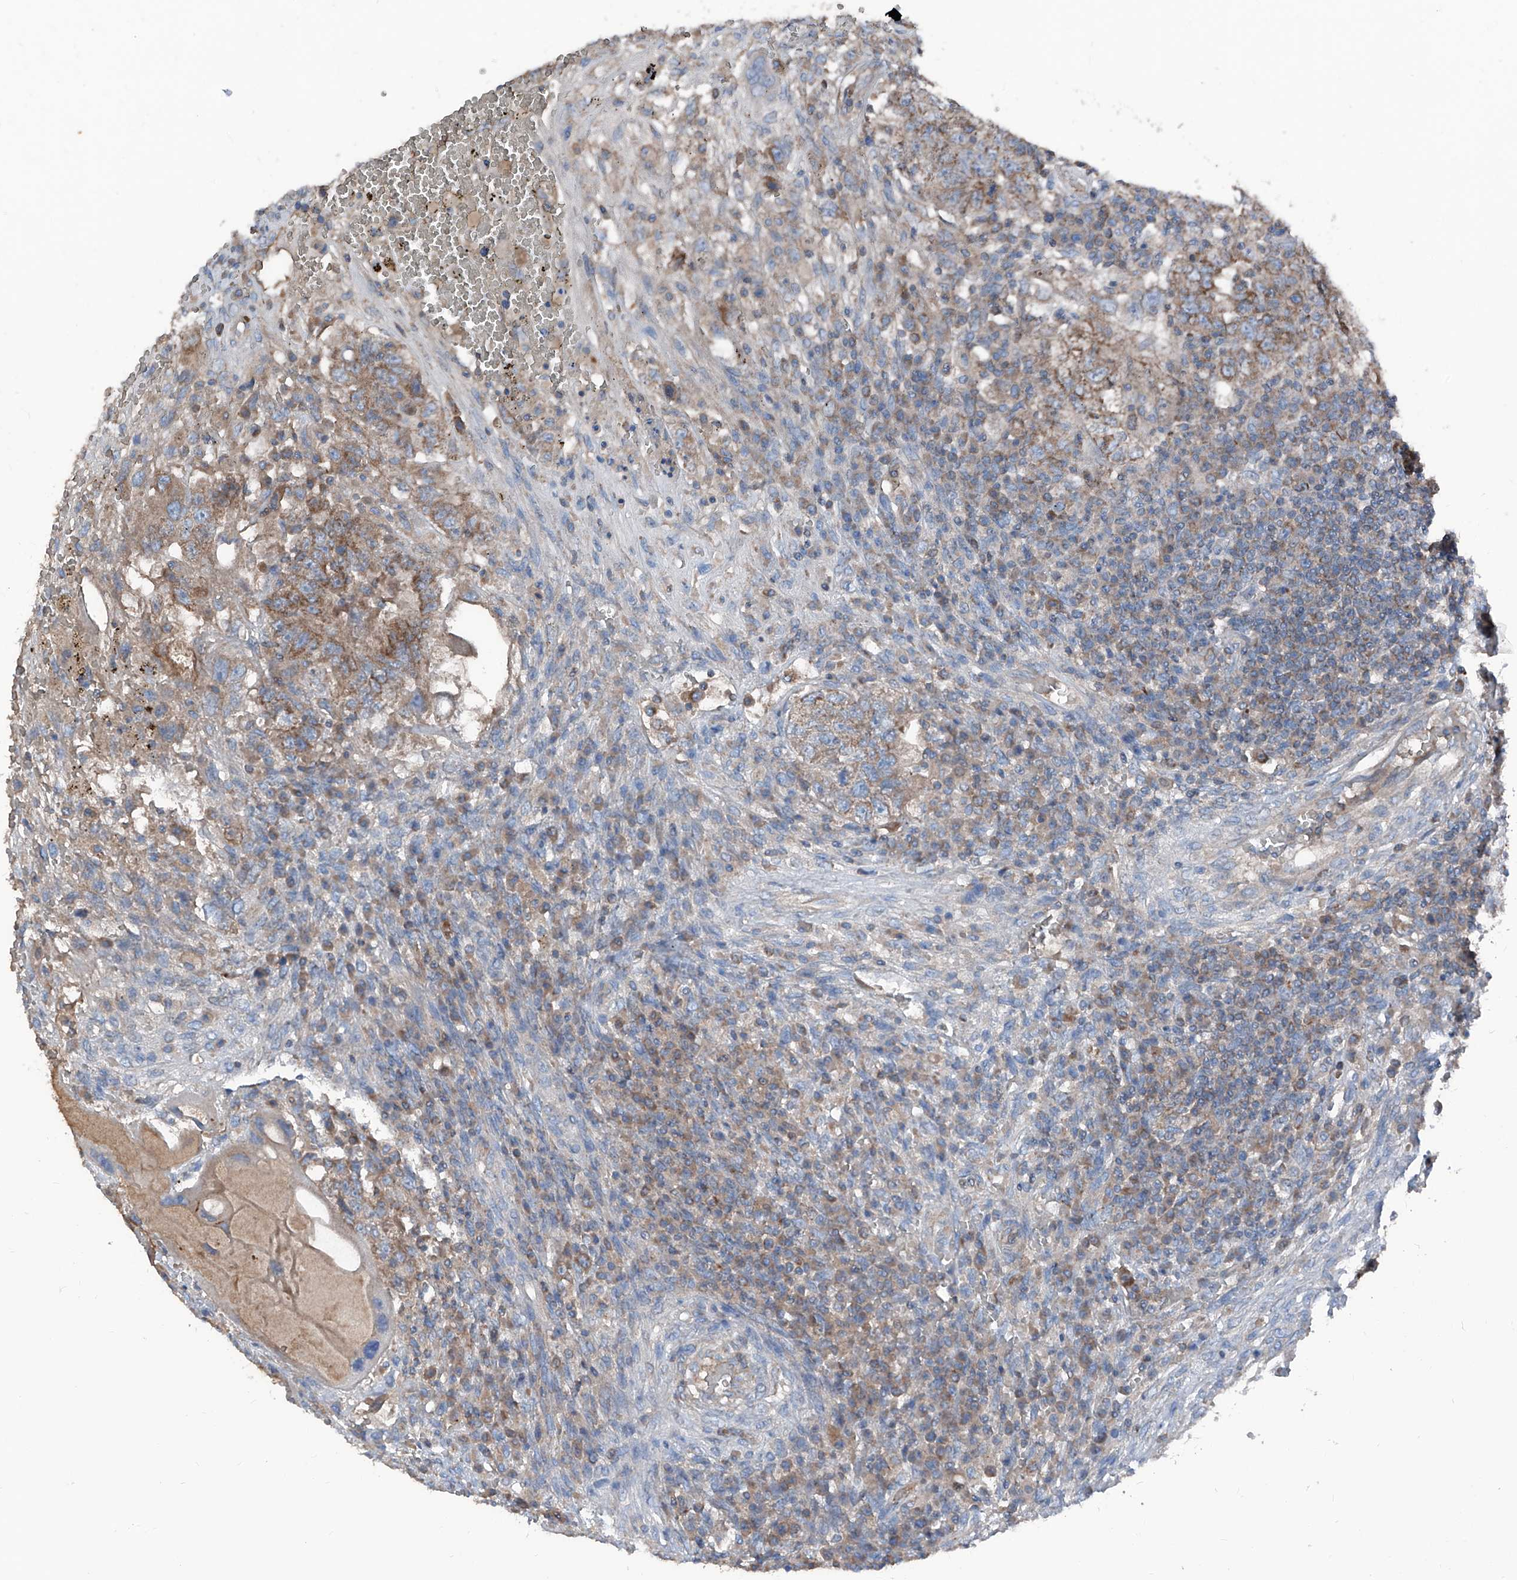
{"staining": {"intensity": "moderate", "quantity": "25%-75%", "location": "cytoplasmic/membranous"}, "tissue": "testis cancer", "cell_type": "Tumor cells", "image_type": "cancer", "snomed": [{"axis": "morphology", "description": "Carcinoma, Embryonal, NOS"}, {"axis": "topography", "description": "Testis"}], "caption": "A medium amount of moderate cytoplasmic/membranous positivity is appreciated in approximately 25%-75% of tumor cells in embryonal carcinoma (testis) tissue.", "gene": "GPAT3", "patient": {"sex": "male", "age": 26}}